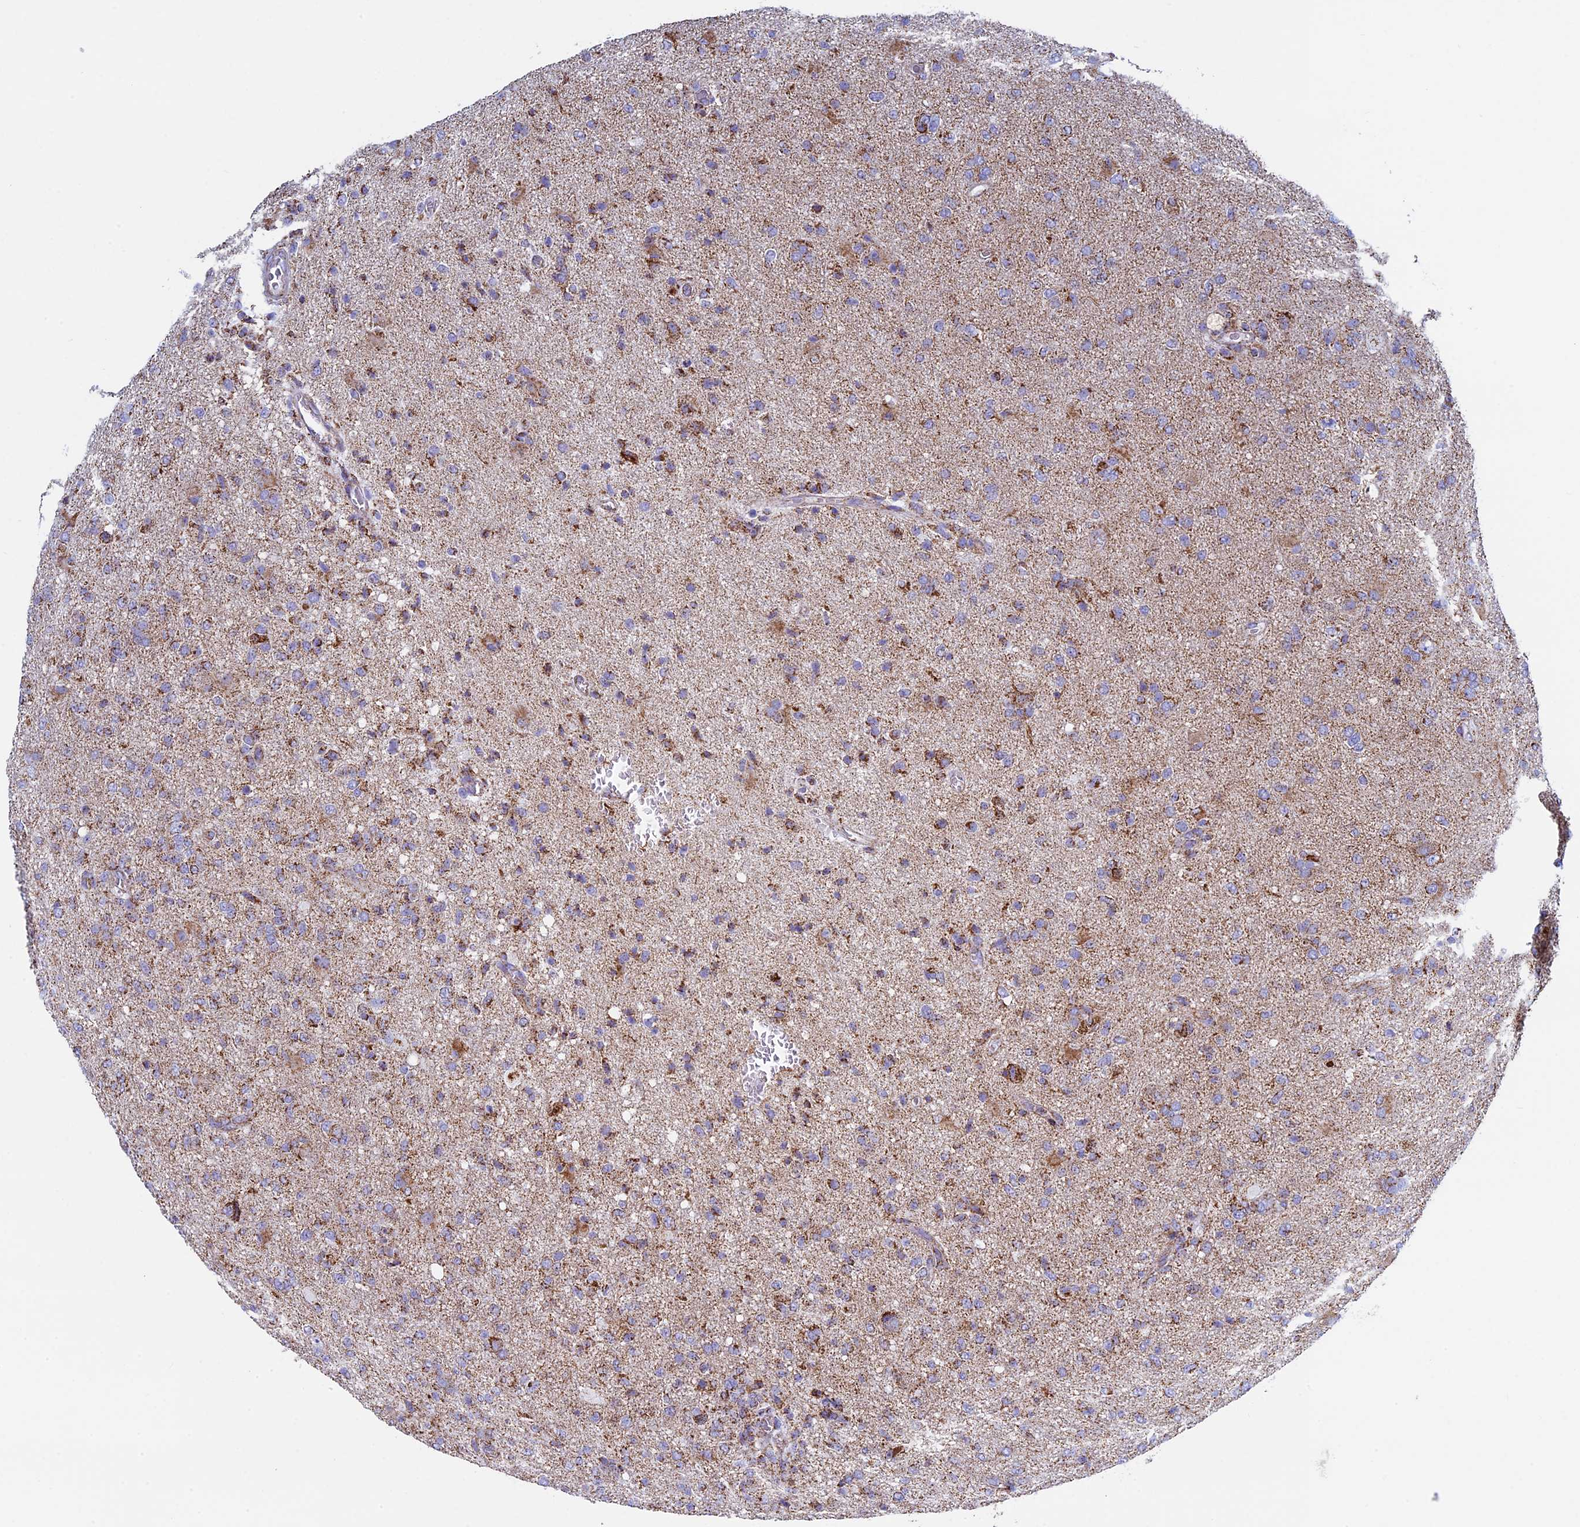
{"staining": {"intensity": "moderate", "quantity": ">75%", "location": "cytoplasmic/membranous"}, "tissue": "glioma", "cell_type": "Tumor cells", "image_type": "cancer", "snomed": [{"axis": "morphology", "description": "Glioma, malignant, High grade"}, {"axis": "topography", "description": "Brain"}], "caption": "Brown immunohistochemical staining in glioma demonstrates moderate cytoplasmic/membranous staining in about >75% of tumor cells.", "gene": "UQCRFS1", "patient": {"sex": "female", "age": 57}}